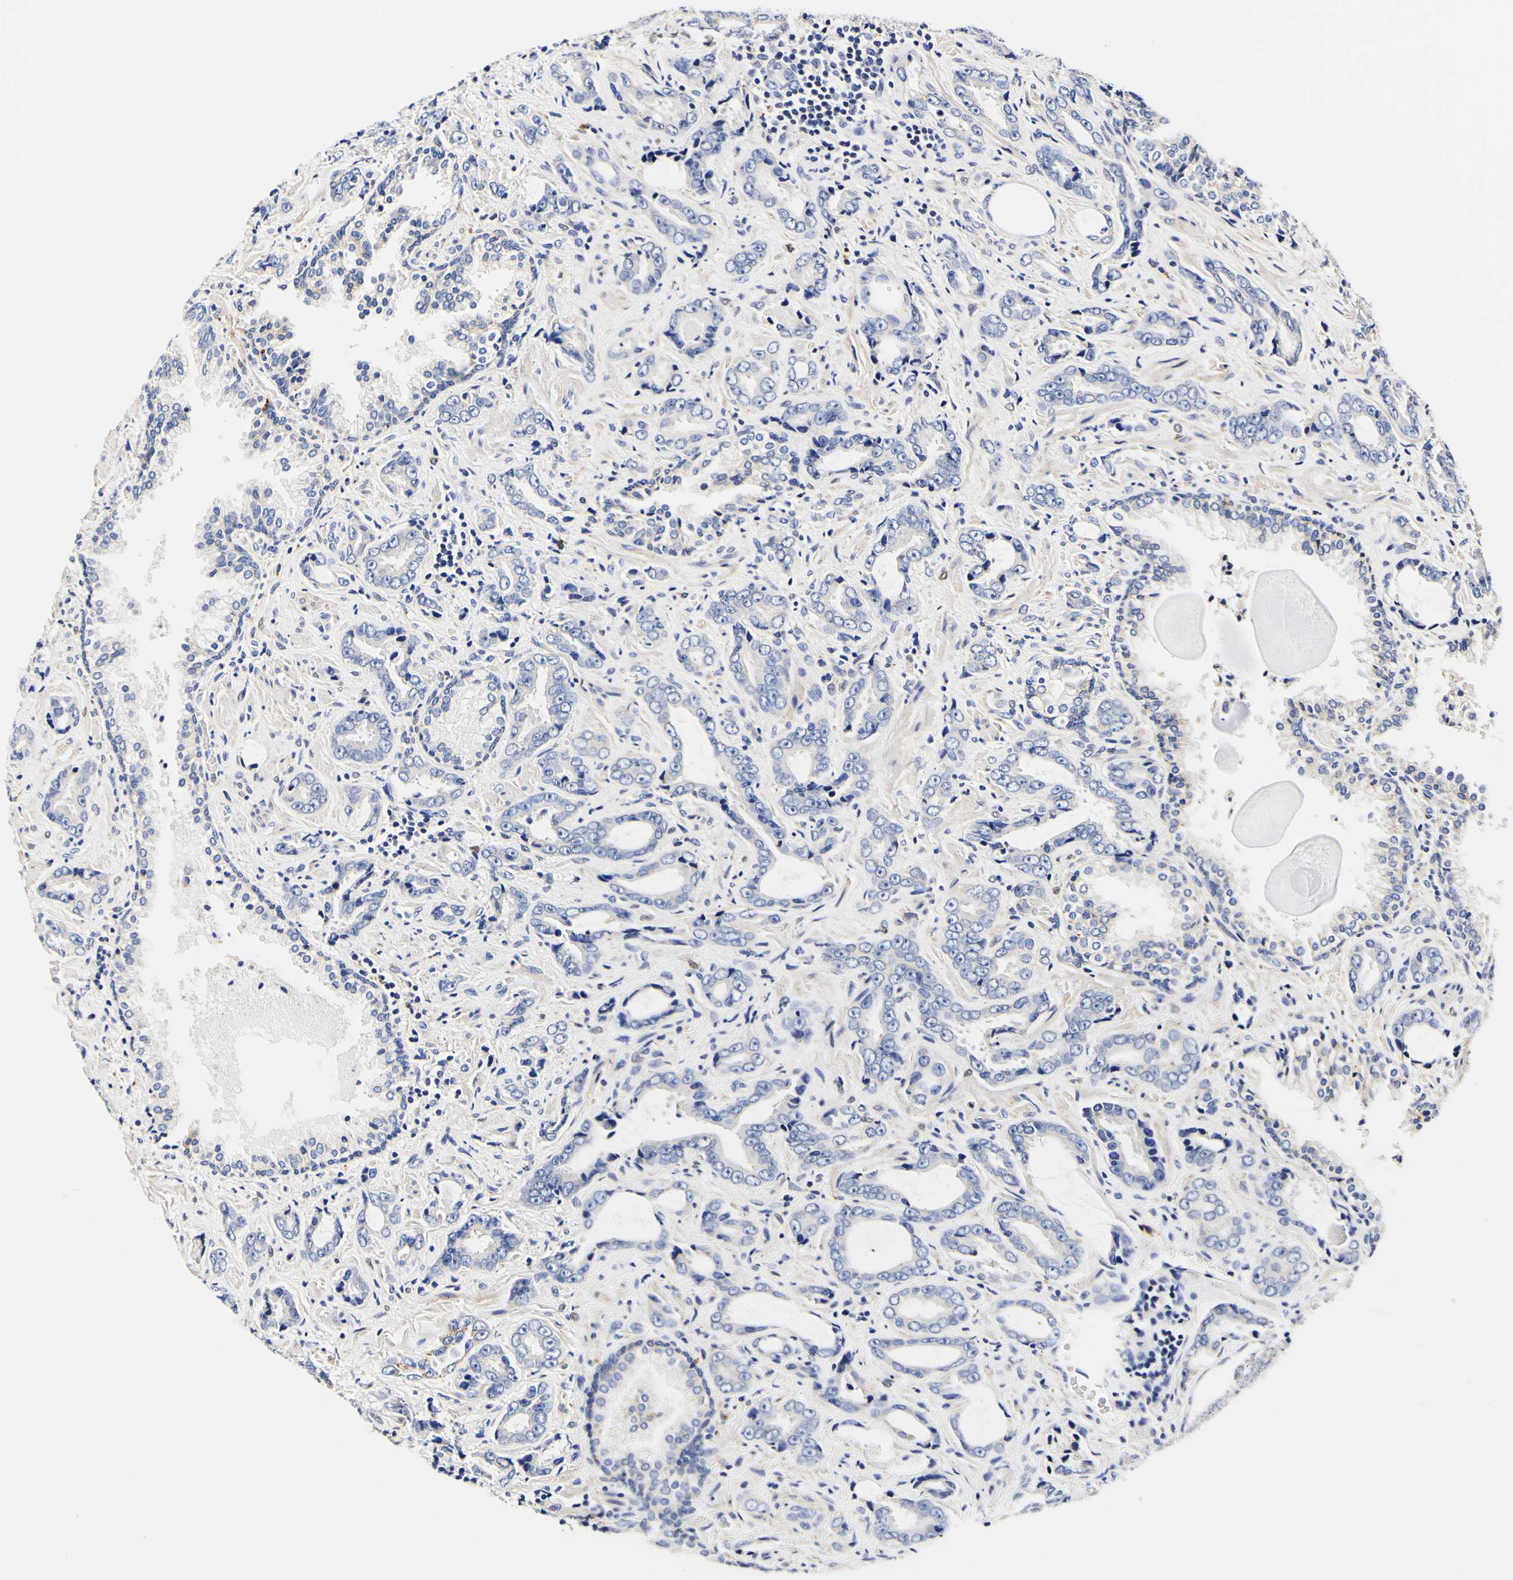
{"staining": {"intensity": "negative", "quantity": "none", "location": "none"}, "tissue": "prostate cancer", "cell_type": "Tumor cells", "image_type": "cancer", "snomed": [{"axis": "morphology", "description": "Adenocarcinoma, Low grade"}, {"axis": "topography", "description": "Prostate"}], "caption": "Prostate low-grade adenocarcinoma was stained to show a protein in brown. There is no significant expression in tumor cells.", "gene": "CAMK4", "patient": {"sex": "male", "age": 60}}